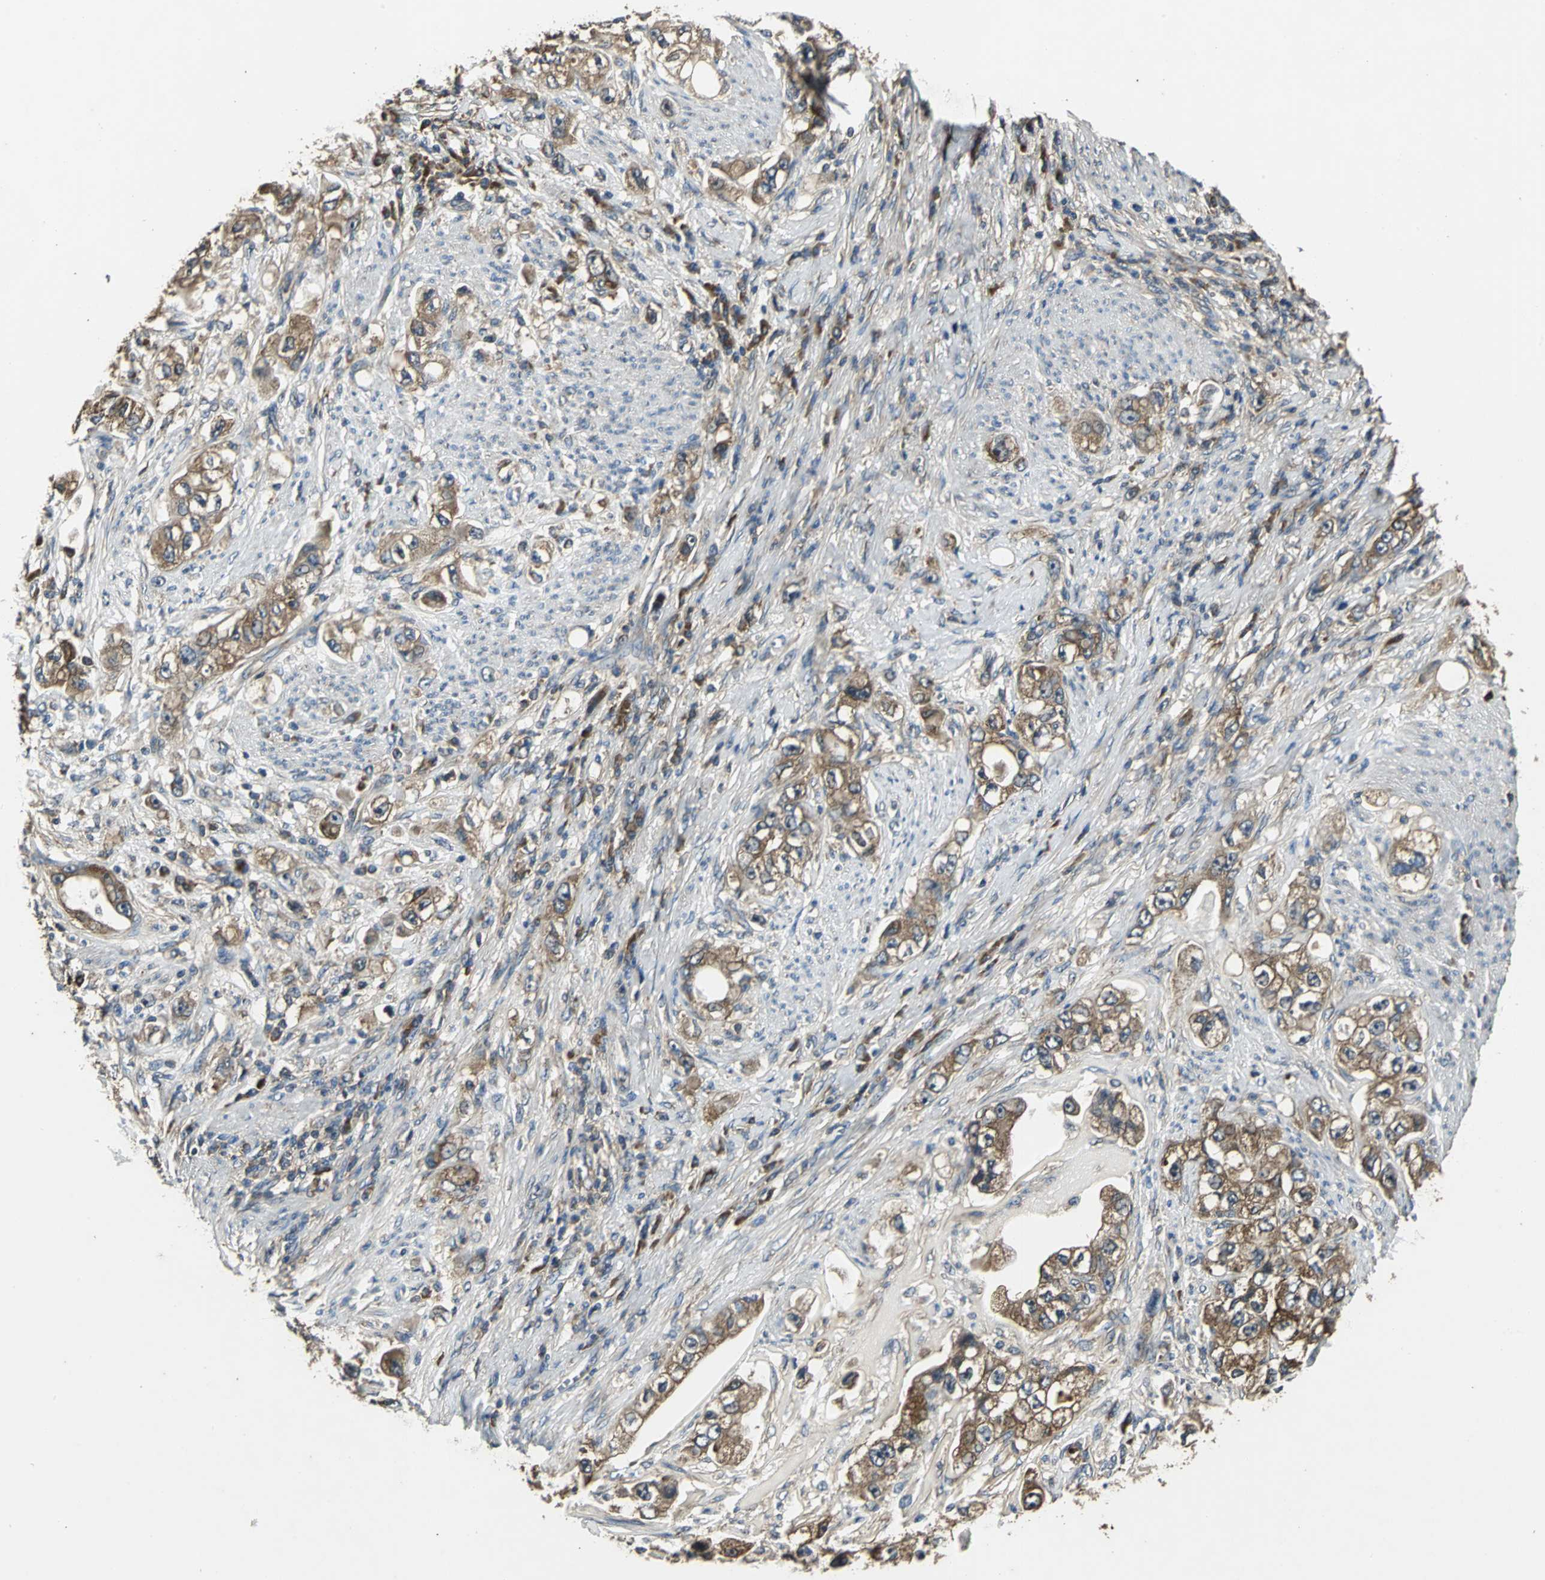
{"staining": {"intensity": "moderate", "quantity": ">75%", "location": "cytoplasmic/membranous"}, "tissue": "stomach cancer", "cell_type": "Tumor cells", "image_type": "cancer", "snomed": [{"axis": "morphology", "description": "Adenocarcinoma, NOS"}, {"axis": "topography", "description": "Stomach, lower"}], "caption": "A histopathology image of human adenocarcinoma (stomach) stained for a protein exhibits moderate cytoplasmic/membranous brown staining in tumor cells. Using DAB (3,3'-diaminobenzidine) (brown) and hematoxylin (blue) stains, captured at high magnification using brightfield microscopy.", "gene": "IRF3", "patient": {"sex": "female", "age": 93}}